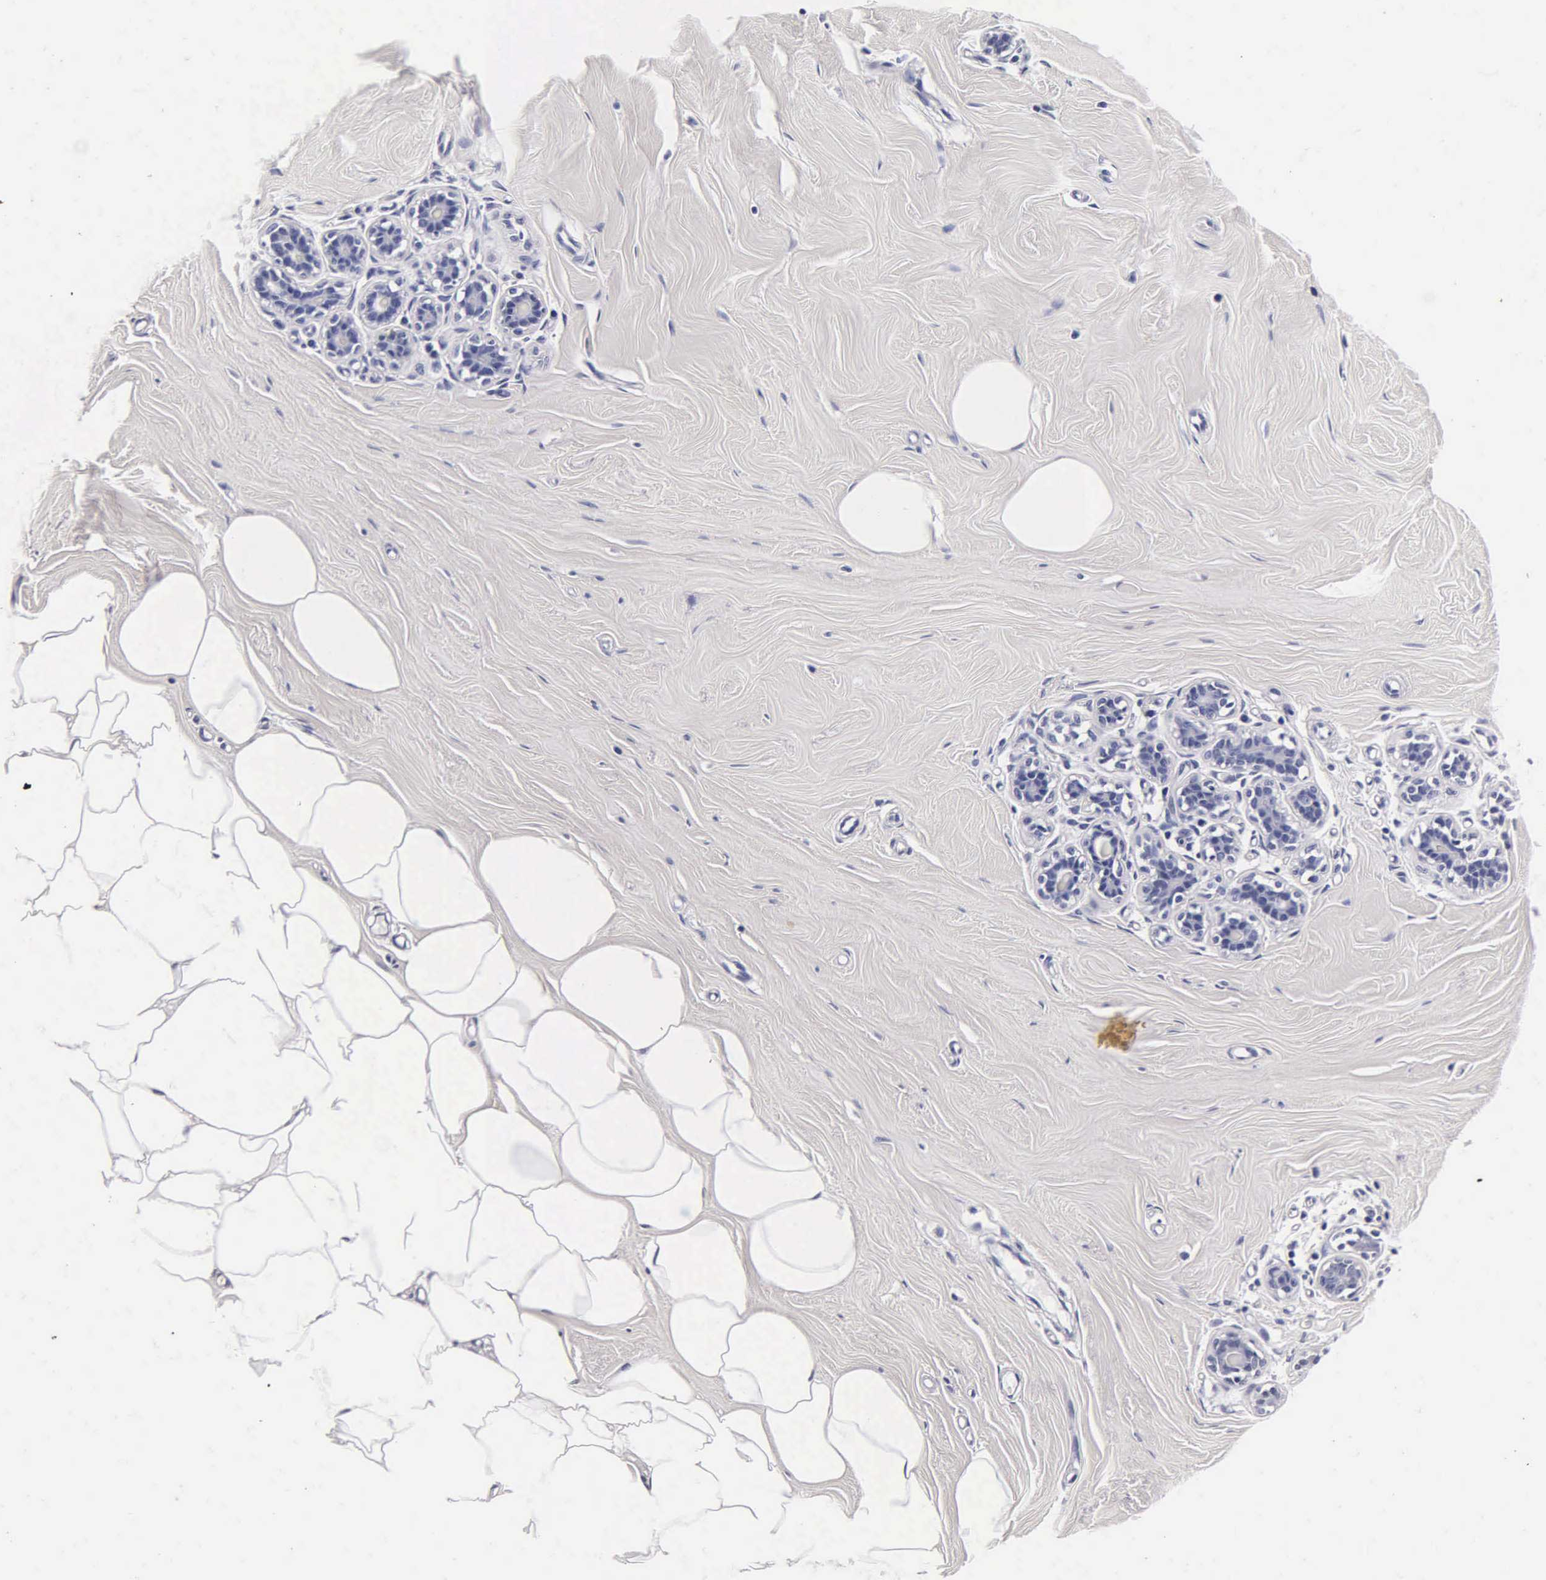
{"staining": {"intensity": "negative", "quantity": "none", "location": "none"}, "tissue": "breast", "cell_type": "Adipocytes", "image_type": "normal", "snomed": [{"axis": "morphology", "description": "Normal tissue, NOS"}, {"axis": "topography", "description": "Breast"}], "caption": "IHC histopathology image of normal breast: breast stained with DAB (3,3'-diaminobenzidine) reveals no significant protein expression in adipocytes.", "gene": "INS", "patient": {"sex": "female", "age": 45}}